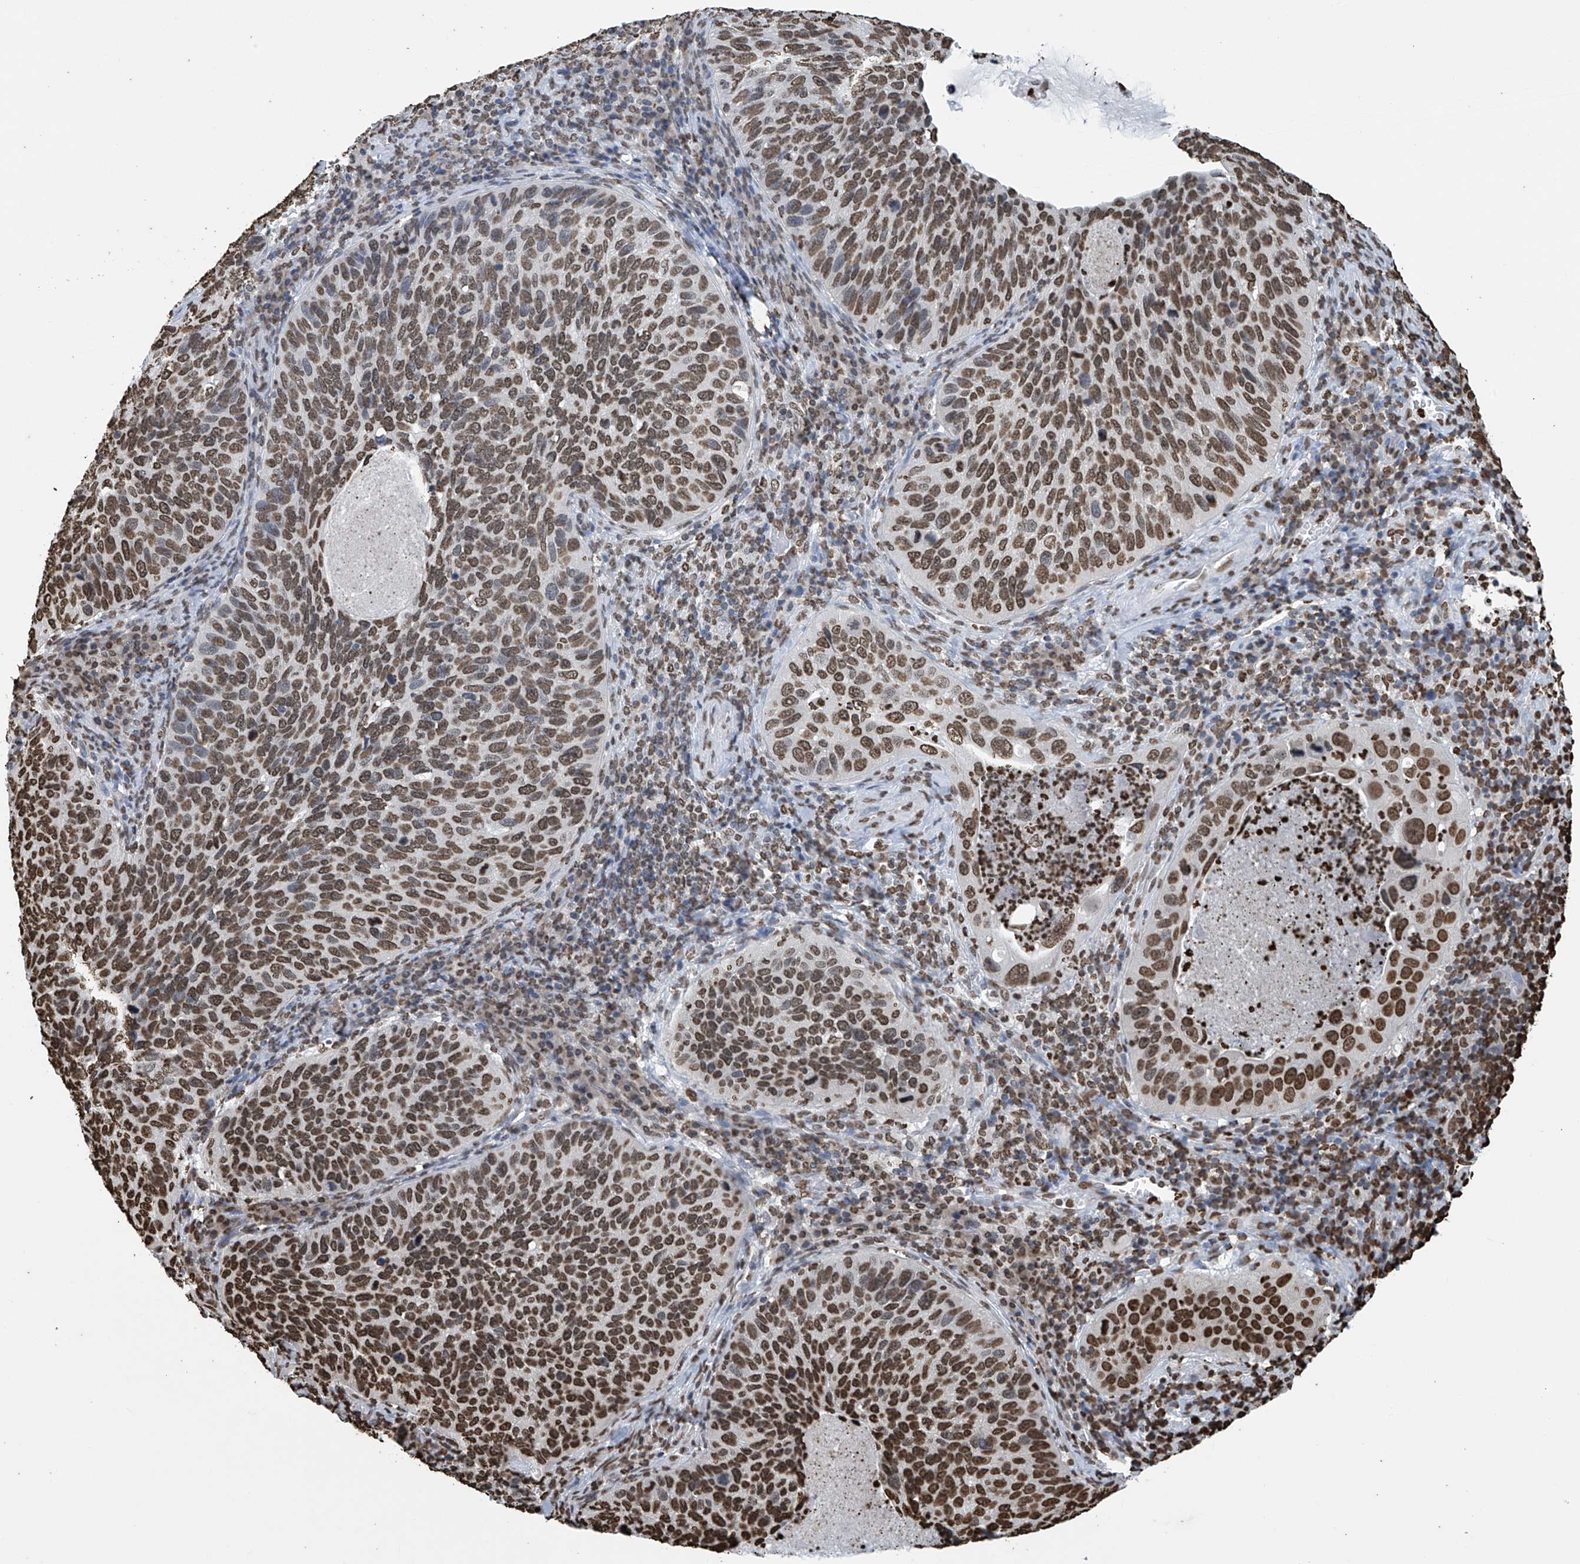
{"staining": {"intensity": "moderate", "quantity": ">75%", "location": "nuclear"}, "tissue": "cervical cancer", "cell_type": "Tumor cells", "image_type": "cancer", "snomed": [{"axis": "morphology", "description": "Squamous cell carcinoma, NOS"}, {"axis": "topography", "description": "Cervix"}], "caption": "About >75% of tumor cells in human cervical cancer exhibit moderate nuclear protein positivity as visualized by brown immunohistochemical staining.", "gene": "DPPA2", "patient": {"sex": "female", "age": 38}}